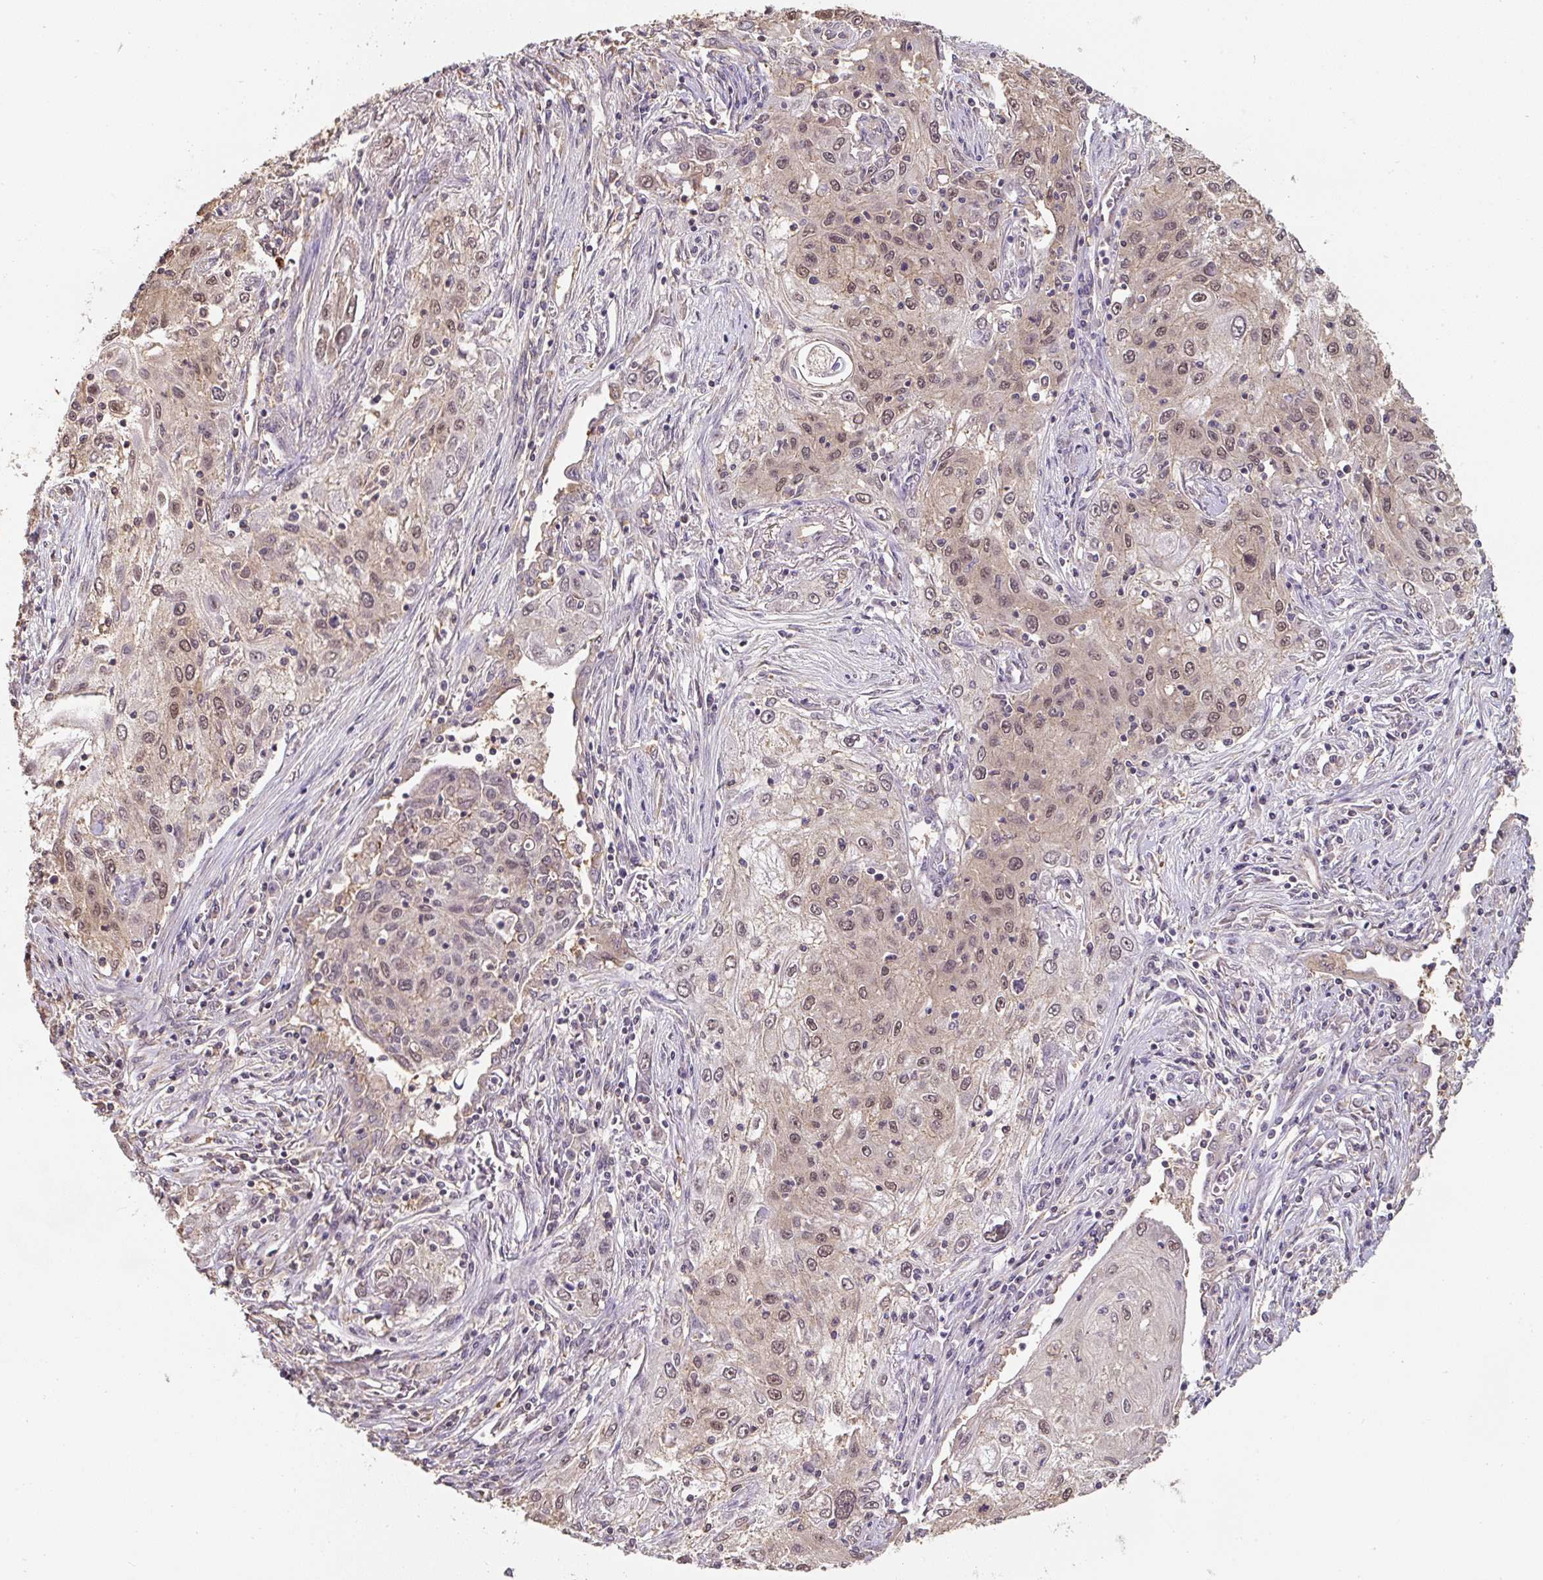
{"staining": {"intensity": "weak", "quantity": ">75%", "location": "nuclear"}, "tissue": "lung cancer", "cell_type": "Tumor cells", "image_type": "cancer", "snomed": [{"axis": "morphology", "description": "Squamous cell carcinoma, NOS"}, {"axis": "topography", "description": "Lung"}], "caption": "High-magnification brightfield microscopy of lung squamous cell carcinoma stained with DAB (brown) and counterstained with hematoxylin (blue). tumor cells exhibit weak nuclear expression is appreciated in approximately>75% of cells.", "gene": "ST13", "patient": {"sex": "female", "age": 69}}